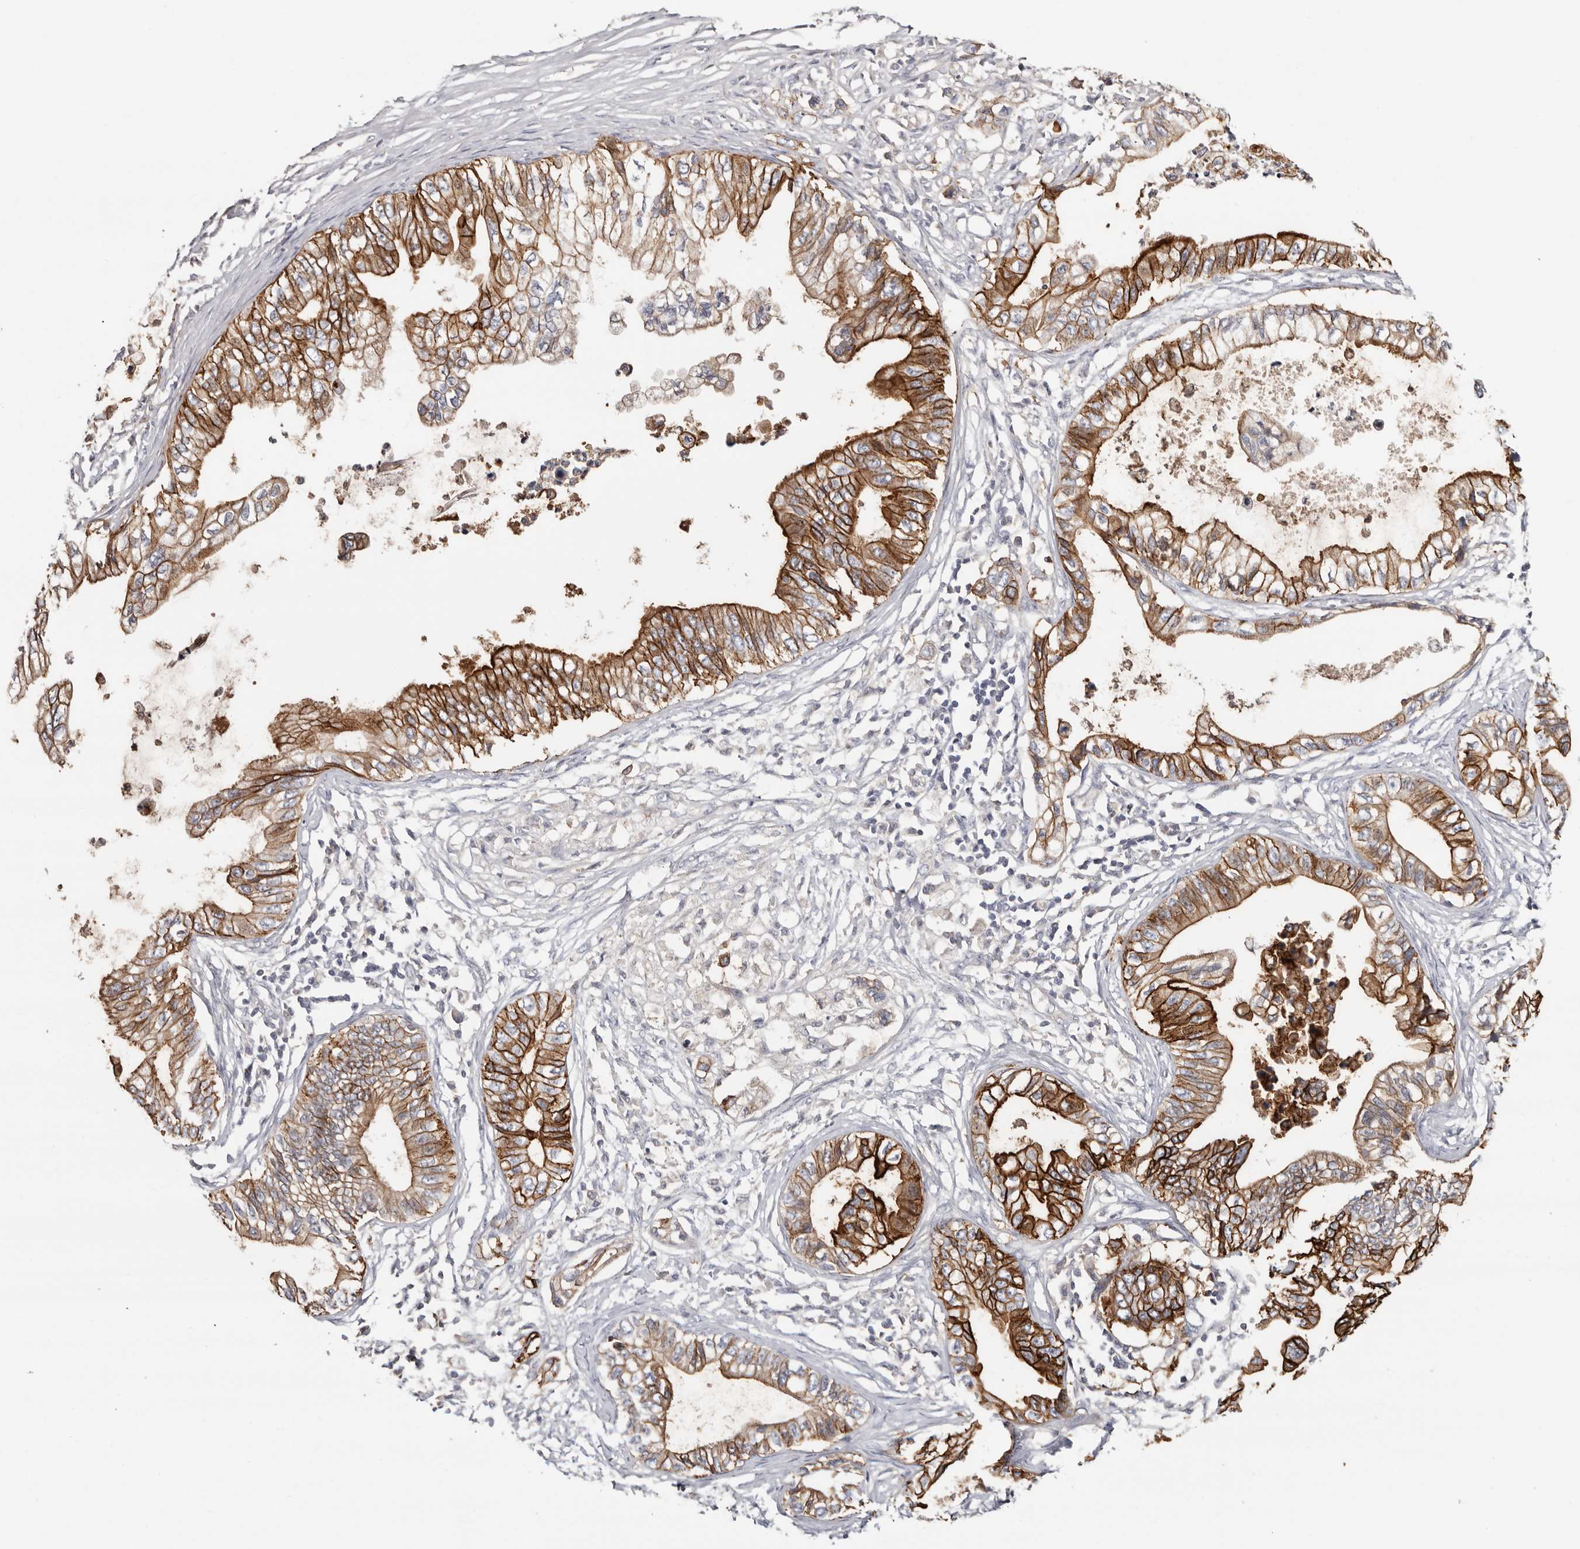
{"staining": {"intensity": "strong", "quantity": "25%-75%", "location": "cytoplasmic/membranous"}, "tissue": "pancreatic cancer", "cell_type": "Tumor cells", "image_type": "cancer", "snomed": [{"axis": "morphology", "description": "Adenocarcinoma, NOS"}, {"axis": "topography", "description": "Pancreas"}], "caption": "Tumor cells demonstrate high levels of strong cytoplasmic/membranous positivity in approximately 25%-75% of cells in human adenocarcinoma (pancreatic).", "gene": "S100A14", "patient": {"sex": "male", "age": 56}}